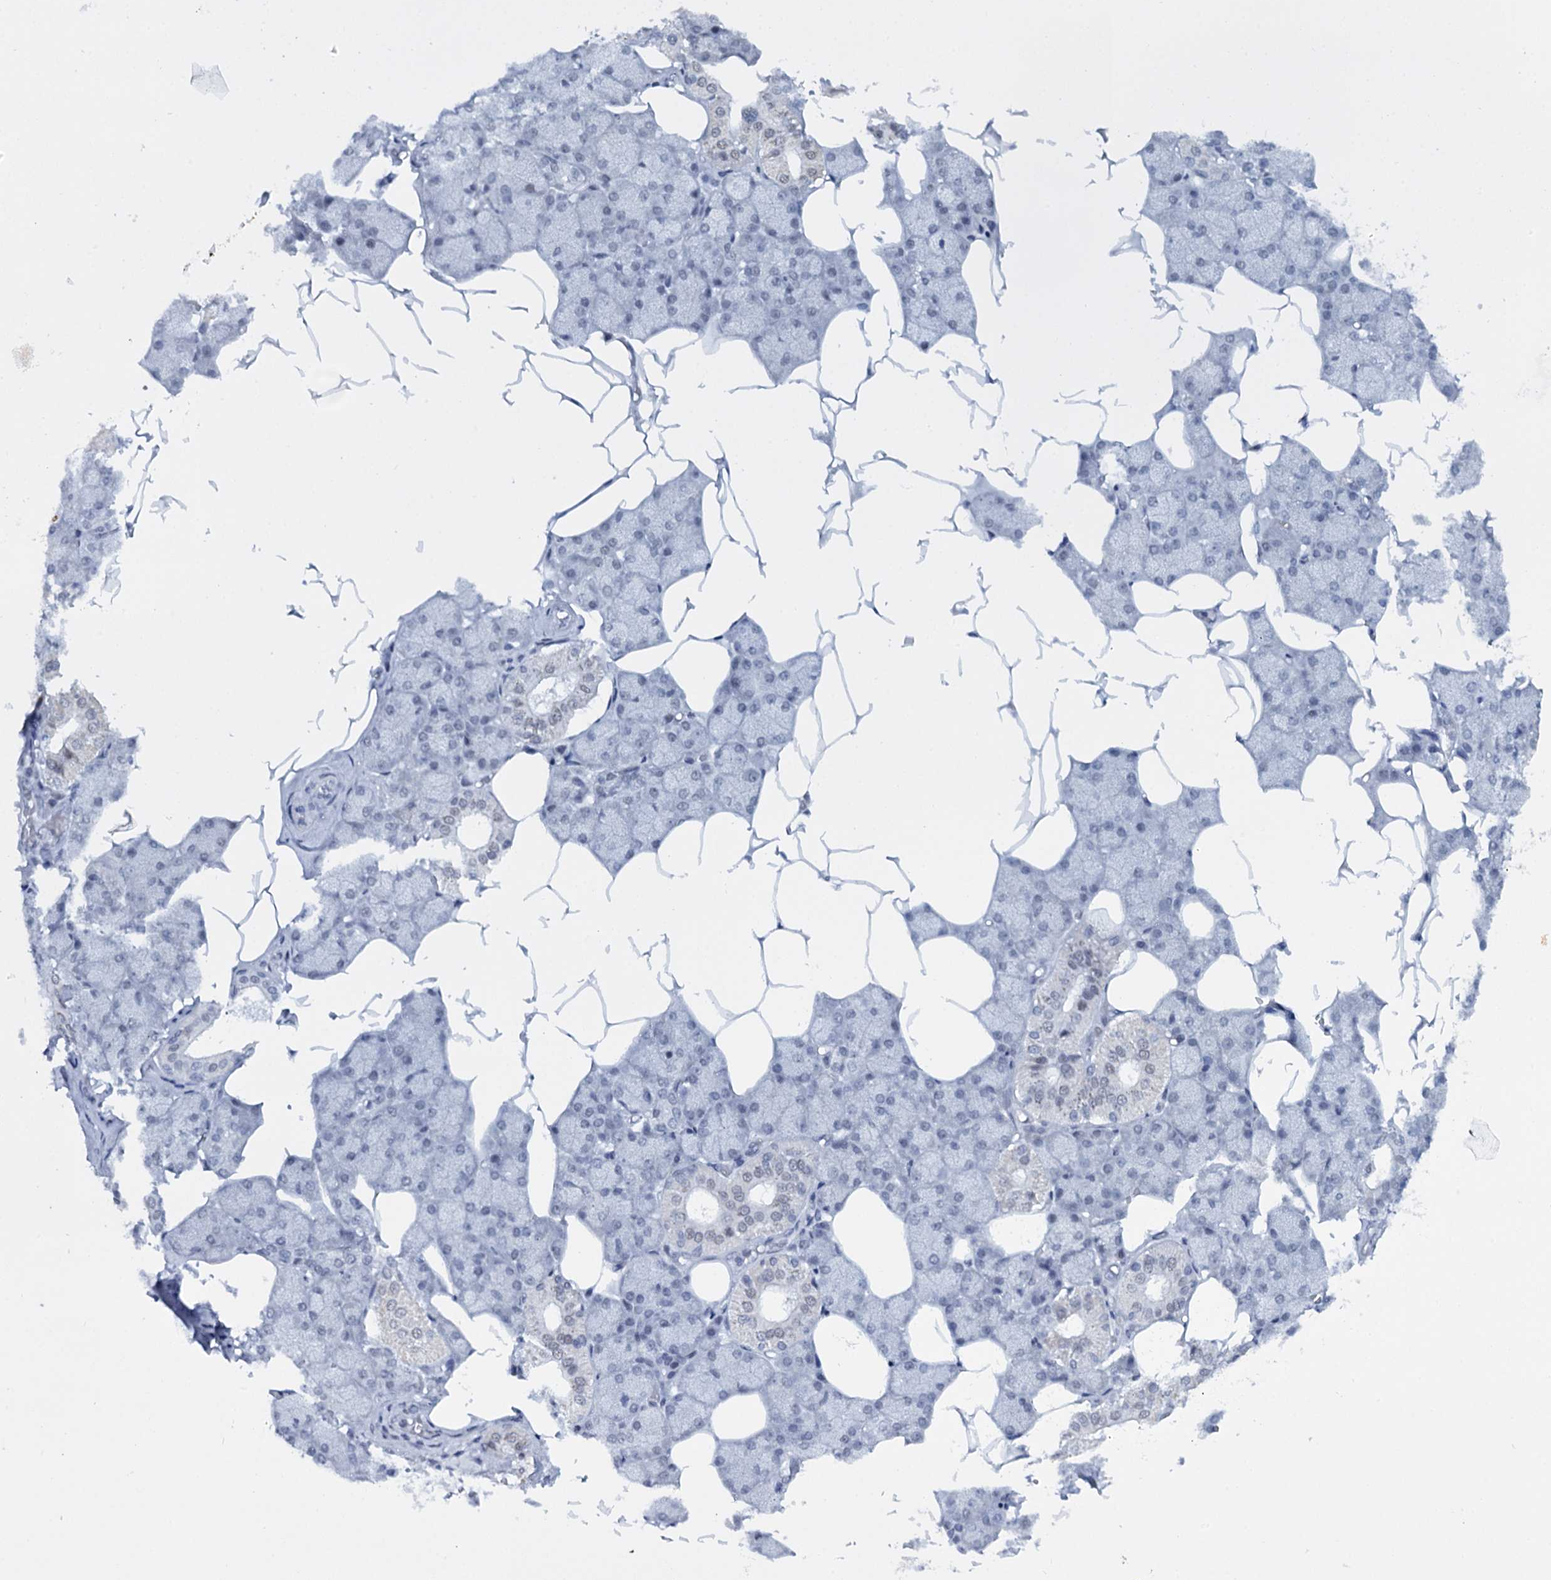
{"staining": {"intensity": "moderate", "quantity": "<25%", "location": "nuclear"}, "tissue": "salivary gland", "cell_type": "Glandular cells", "image_type": "normal", "snomed": [{"axis": "morphology", "description": "Normal tissue, NOS"}, {"axis": "topography", "description": "Salivary gland"}], "caption": "This histopathology image displays IHC staining of normal human salivary gland, with low moderate nuclear expression in about <25% of glandular cells.", "gene": "SREK1", "patient": {"sex": "male", "age": 62}}